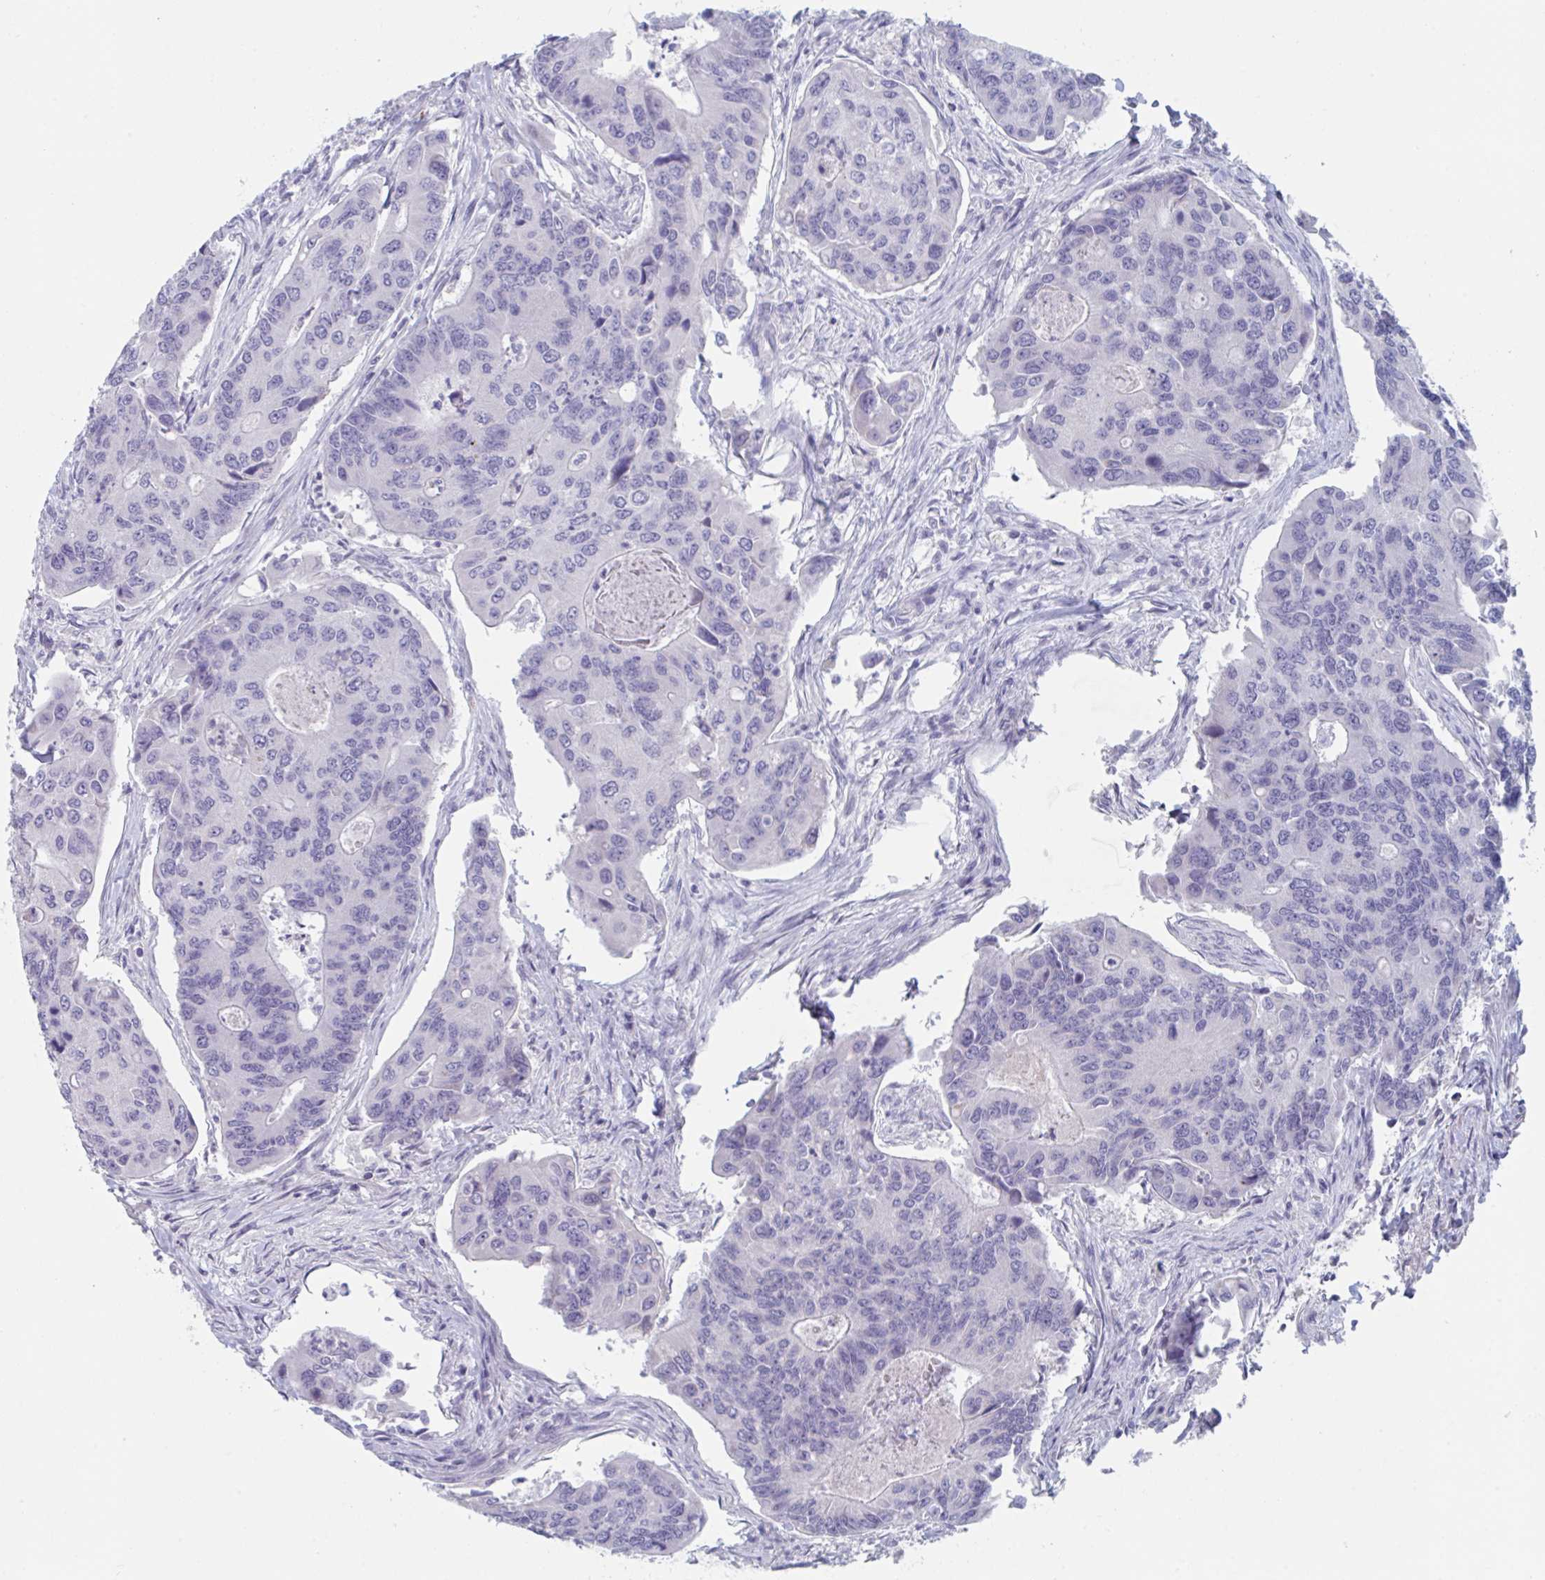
{"staining": {"intensity": "negative", "quantity": "none", "location": "none"}, "tissue": "colorectal cancer", "cell_type": "Tumor cells", "image_type": "cancer", "snomed": [{"axis": "morphology", "description": "Adenocarcinoma, NOS"}, {"axis": "topography", "description": "Colon"}], "caption": "A micrograph of adenocarcinoma (colorectal) stained for a protein demonstrates no brown staining in tumor cells.", "gene": "NDUFC2", "patient": {"sex": "female", "age": 67}}